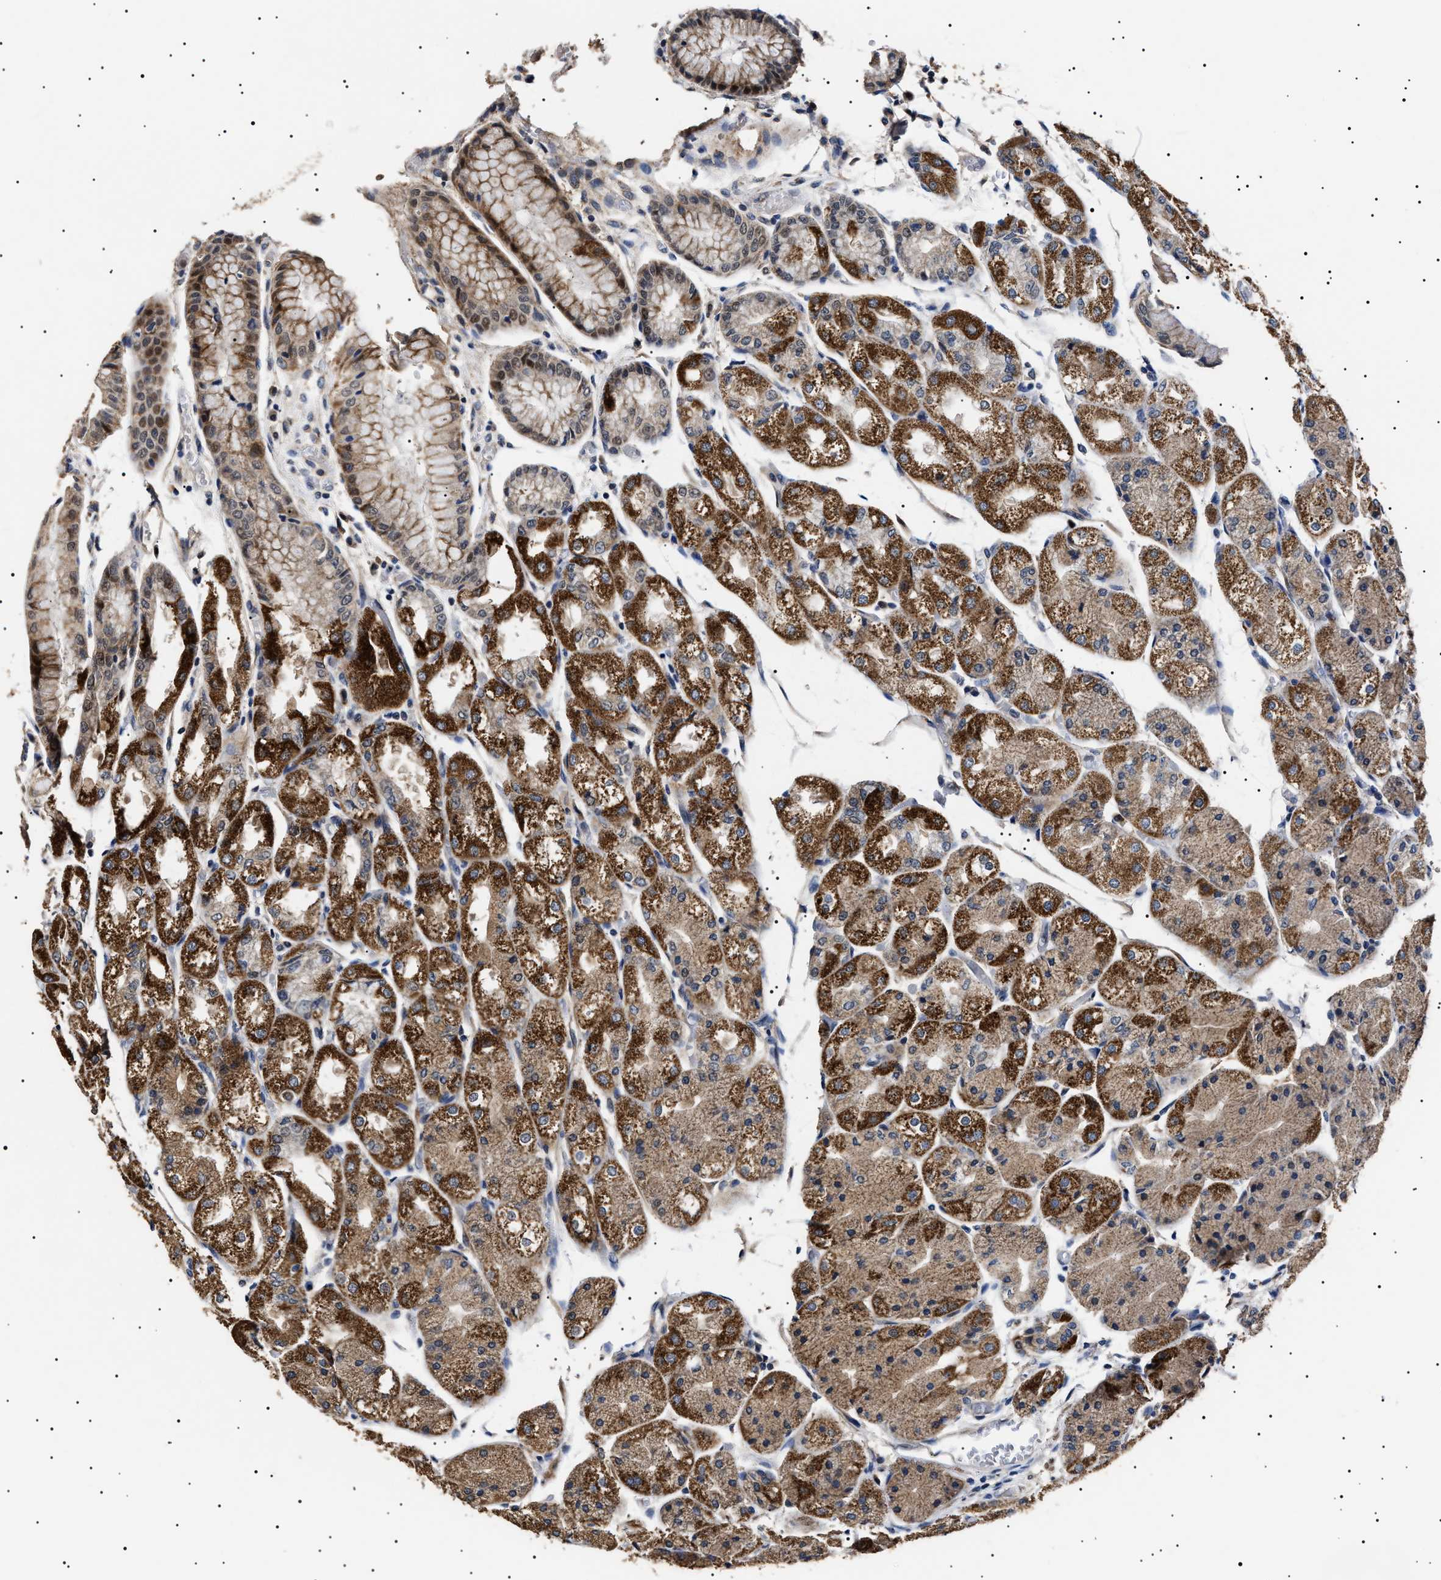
{"staining": {"intensity": "strong", "quantity": ">75%", "location": "cytoplasmic/membranous"}, "tissue": "stomach", "cell_type": "Glandular cells", "image_type": "normal", "snomed": [{"axis": "morphology", "description": "Normal tissue, NOS"}, {"axis": "topography", "description": "Stomach, upper"}], "caption": "A high-resolution histopathology image shows immunohistochemistry (IHC) staining of benign stomach, which demonstrates strong cytoplasmic/membranous staining in approximately >75% of glandular cells. (DAB (3,3'-diaminobenzidine) = brown stain, brightfield microscopy at high magnification).", "gene": "RAB34", "patient": {"sex": "male", "age": 72}}